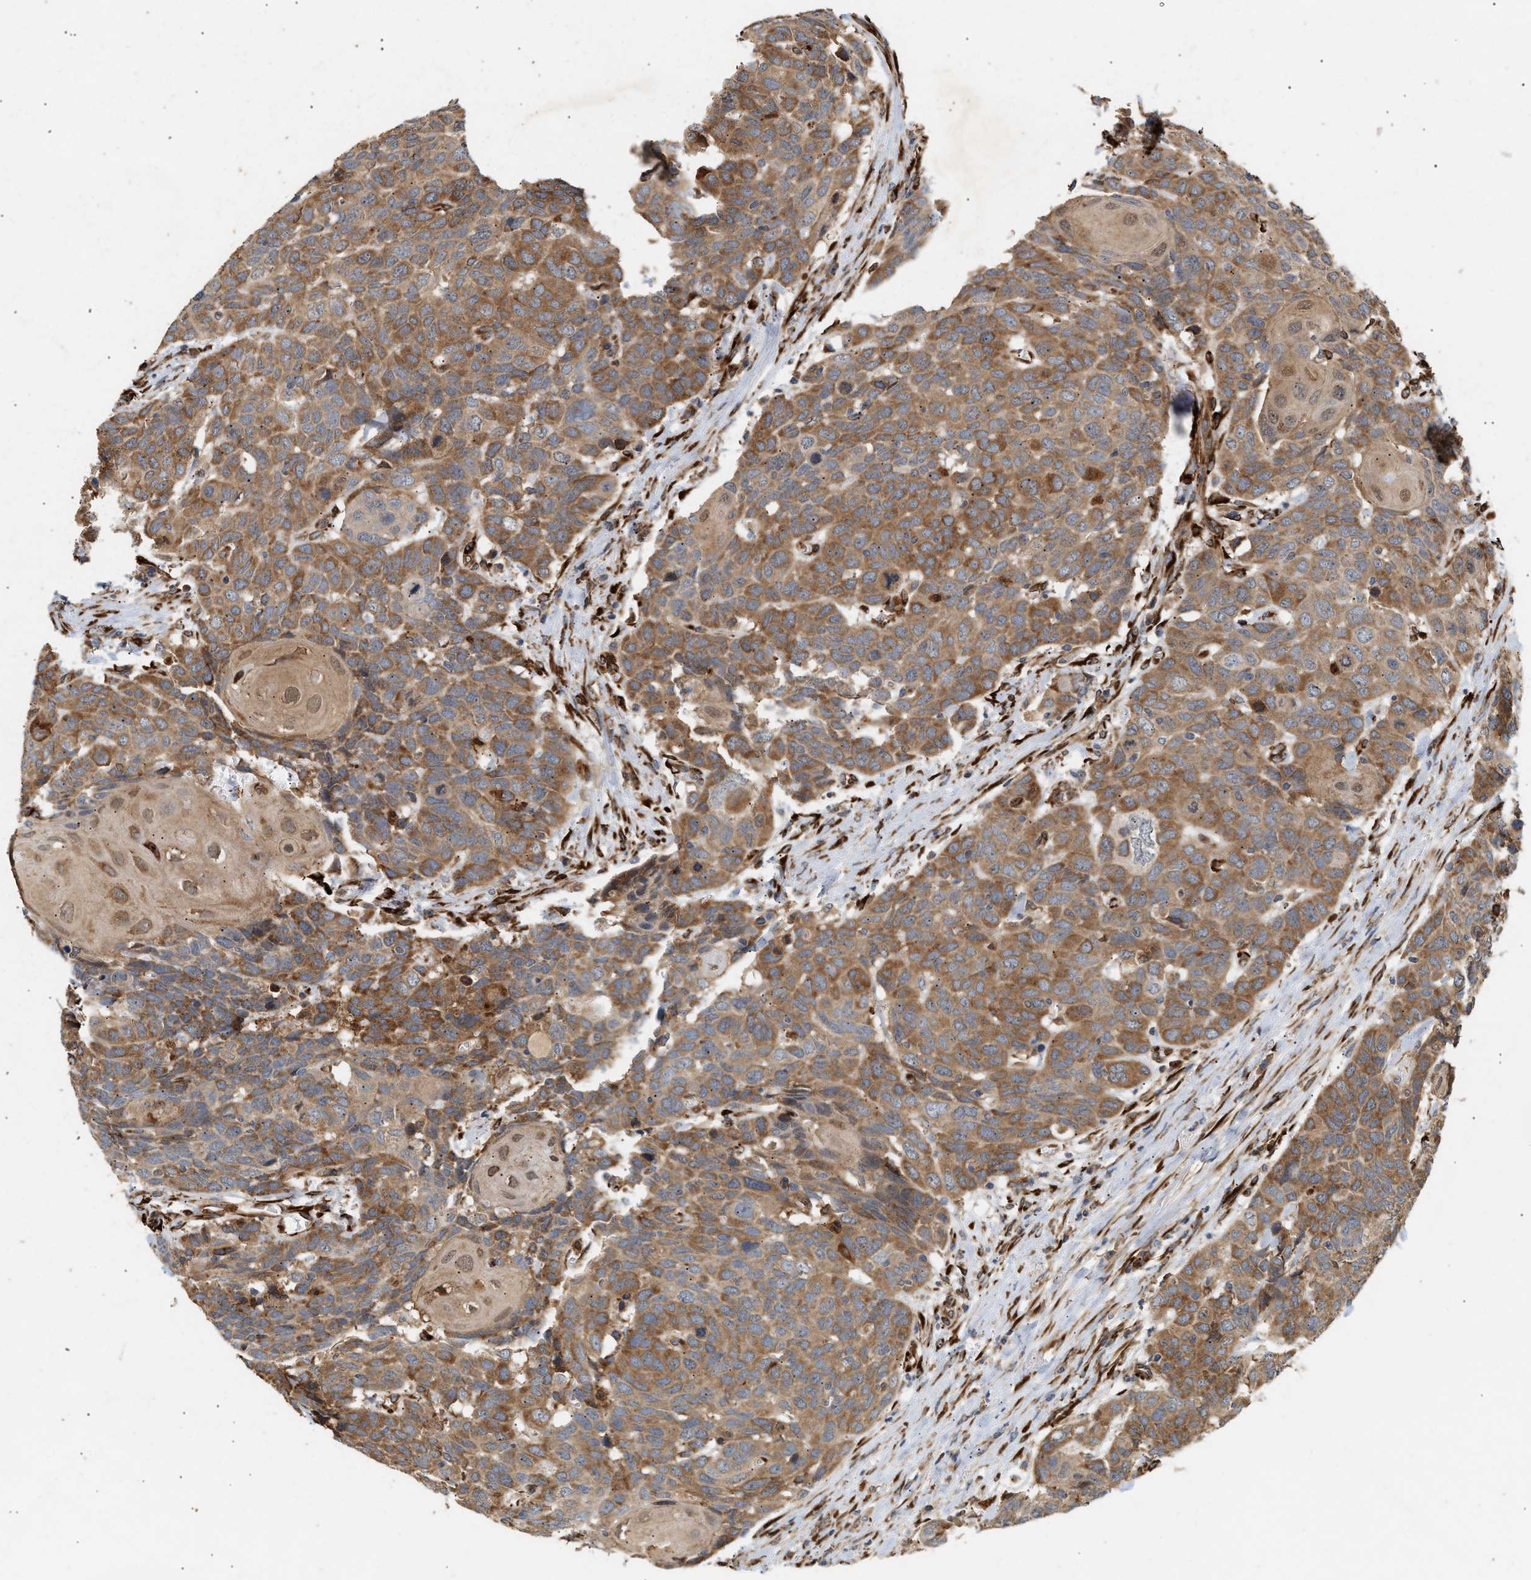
{"staining": {"intensity": "moderate", "quantity": ">75%", "location": "cytoplasmic/membranous"}, "tissue": "head and neck cancer", "cell_type": "Tumor cells", "image_type": "cancer", "snomed": [{"axis": "morphology", "description": "Squamous cell carcinoma, NOS"}, {"axis": "topography", "description": "Head-Neck"}], "caption": "An image of head and neck cancer (squamous cell carcinoma) stained for a protein displays moderate cytoplasmic/membranous brown staining in tumor cells.", "gene": "PLCD1", "patient": {"sex": "male", "age": 66}}